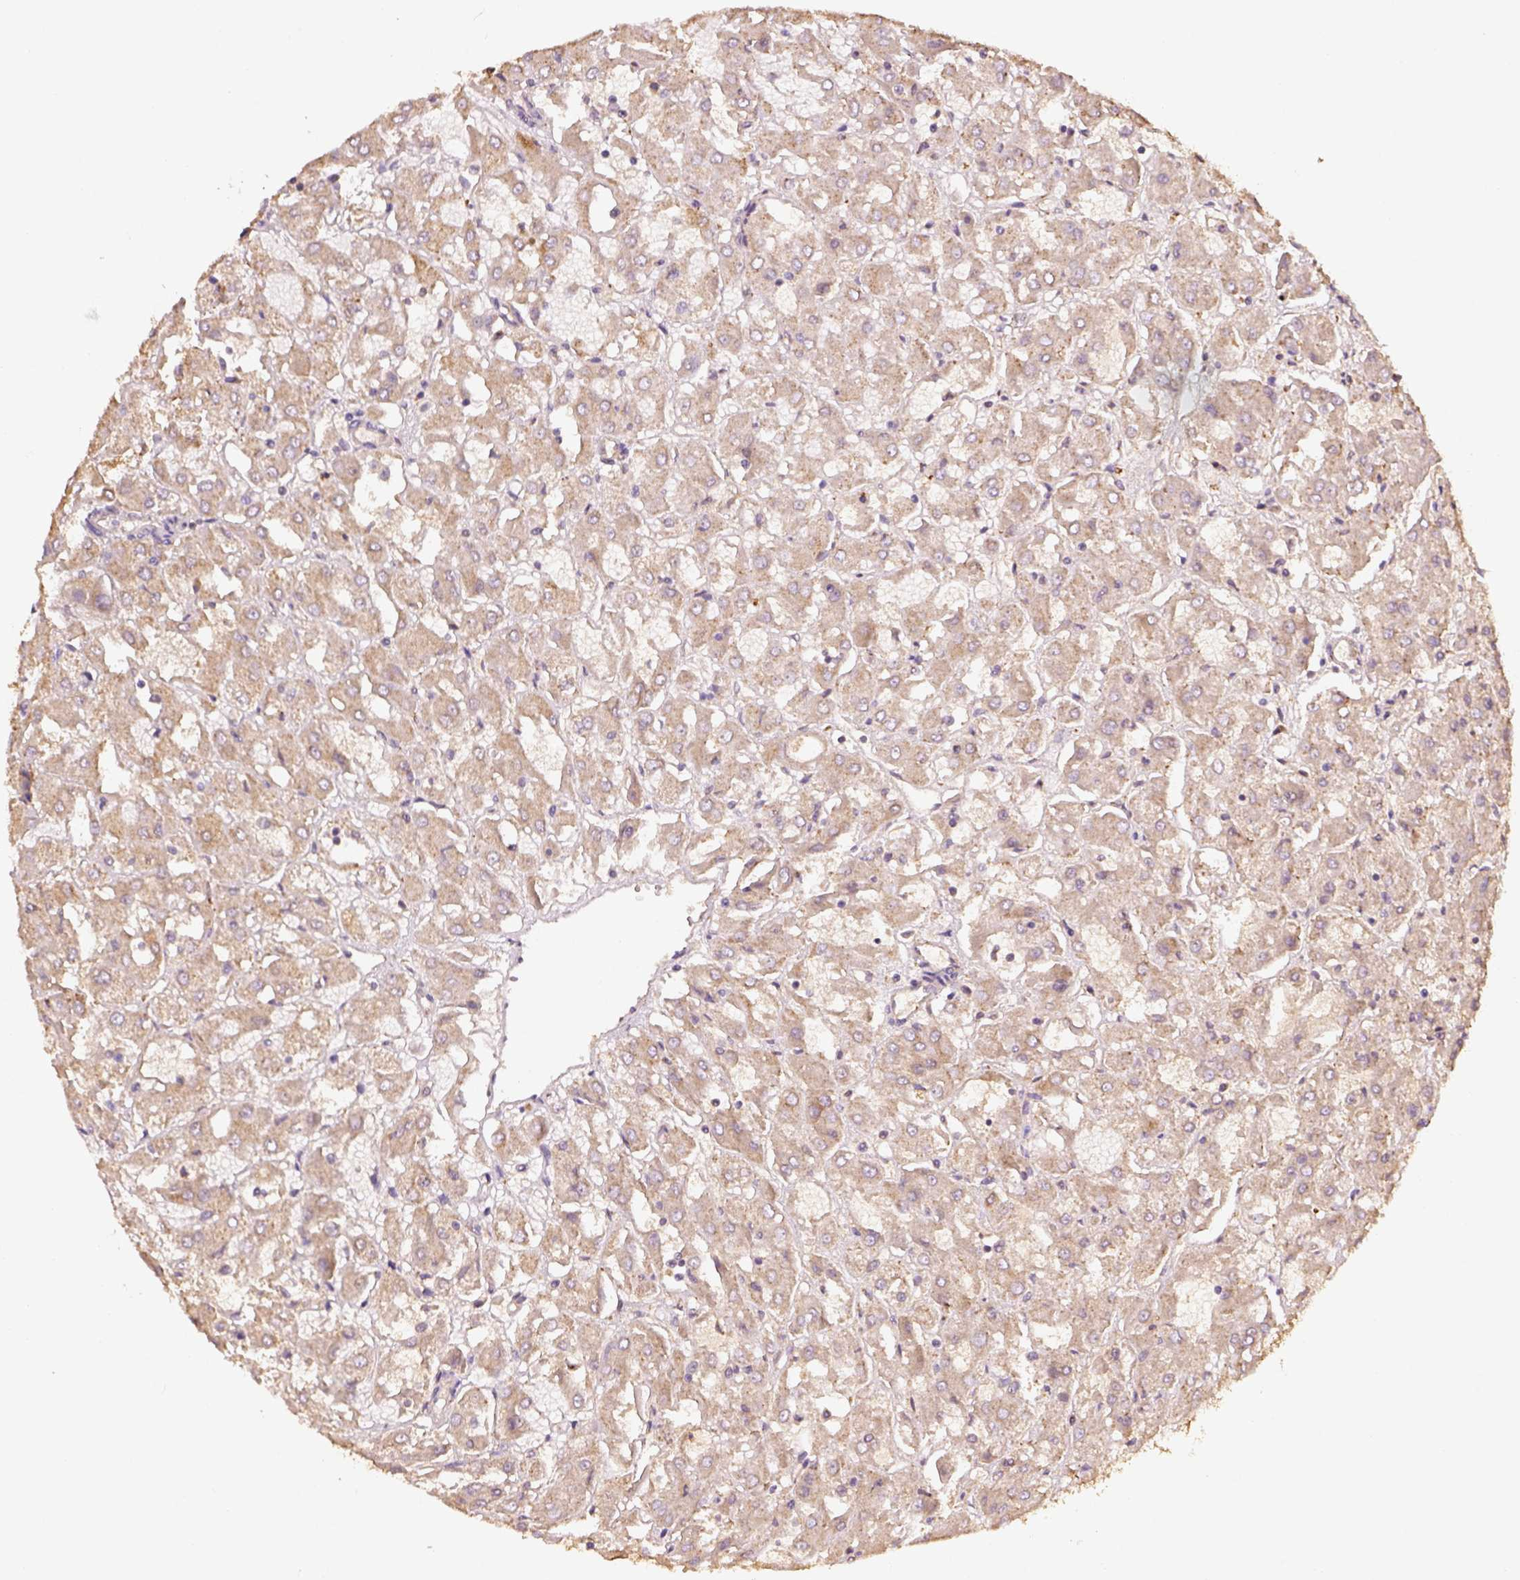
{"staining": {"intensity": "weak", "quantity": ">75%", "location": "cytoplasmic/membranous"}, "tissue": "renal cancer", "cell_type": "Tumor cells", "image_type": "cancer", "snomed": [{"axis": "morphology", "description": "Adenocarcinoma, NOS"}, {"axis": "topography", "description": "Kidney"}], "caption": "High-power microscopy captured an IHC micrograph of renal cancer (adenocarcinoma), revealing weak cytoplasmic/membranous positivity in approximately >75% of tumor cells. Using DAB (brown) and hematoxylin (blue) stains, captured at high magnification using brightfield microscopy.", "gene": "AP2B1", "patient": {"sex": "male", "age": 72}}